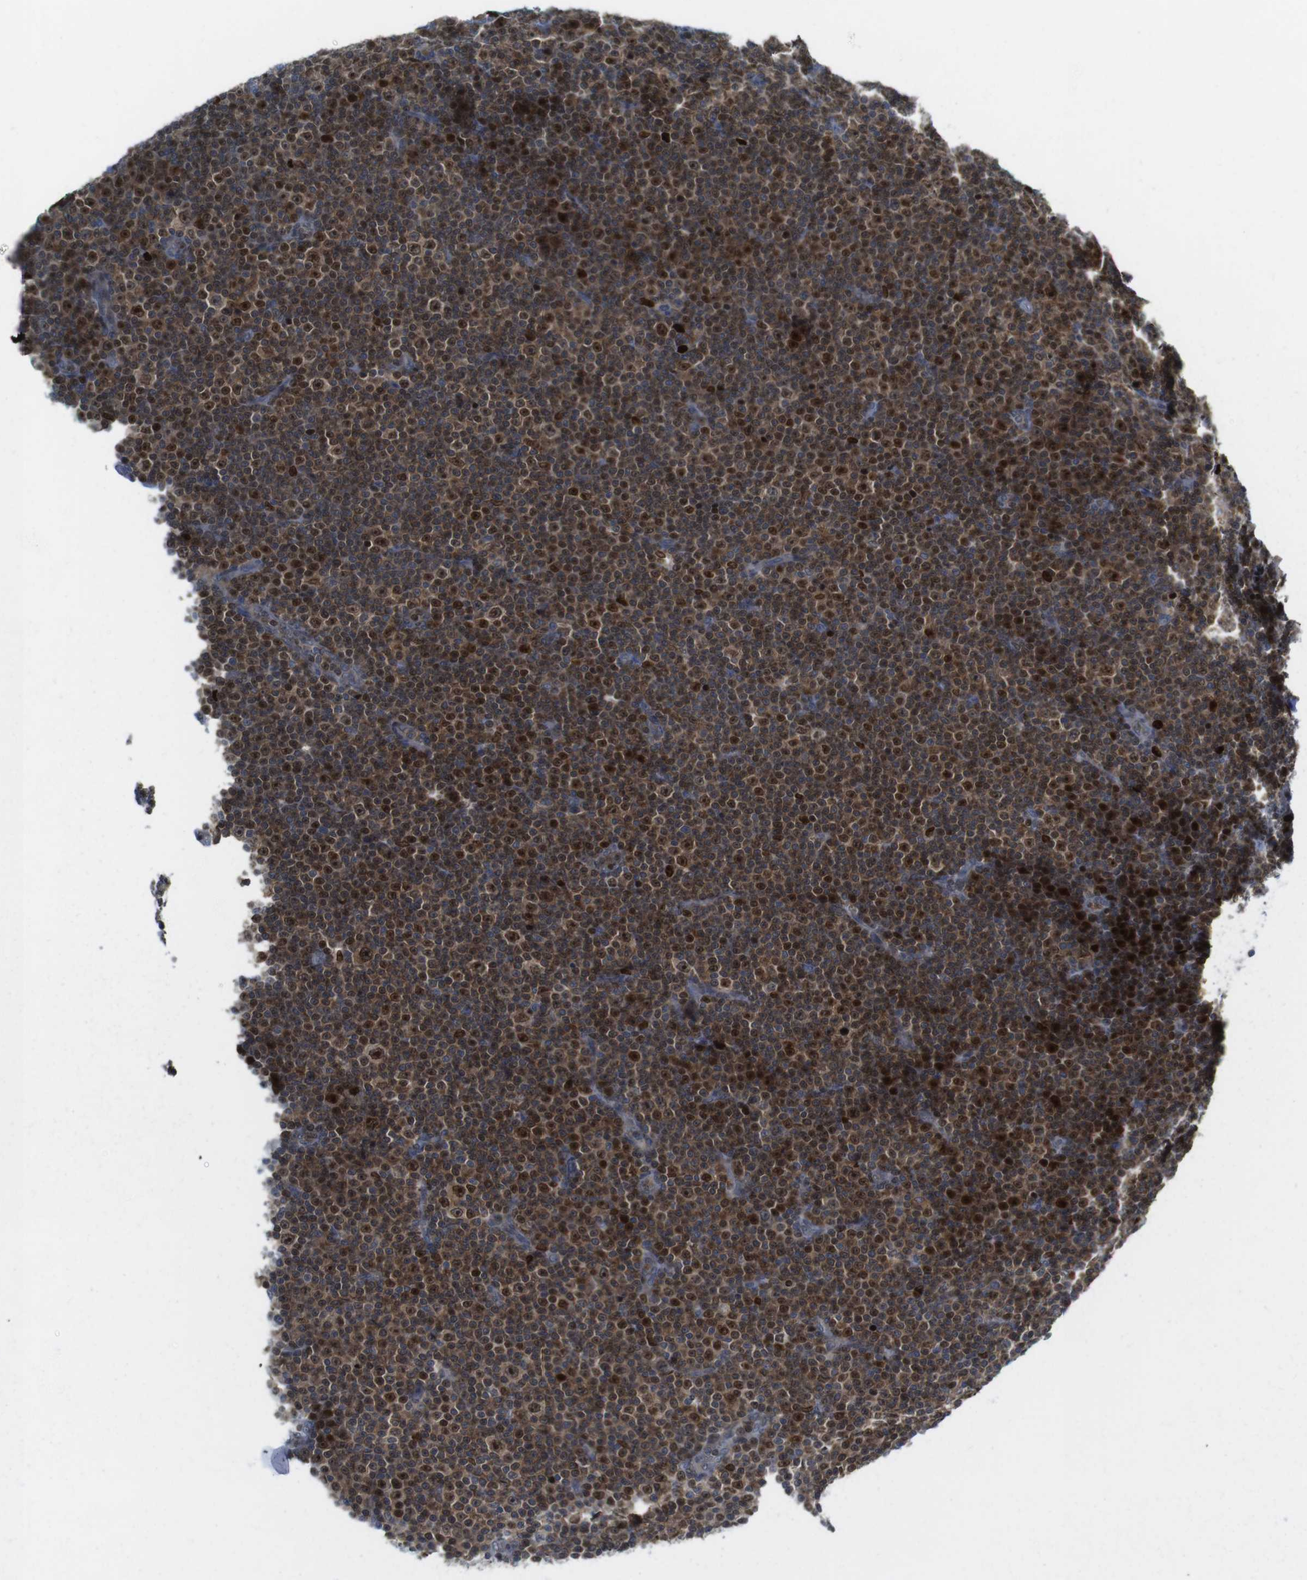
{"staining": {"intensity": "strong", "quantity": ">75%", "location": "cytoplasmic/membranous,nuclear"}, "tissue": "lymphoma", "cell_type": "Tumor cells", "image_type": "cancer", "snomed": [{"axis": "morphology", "description": "Malignant lymphoma, non-Hodgkin's type, Low grade"}, {"axis": "topography", "description": "Lymph node"}], "caption": "A histopathology image of human lymphoma stained for a protein reveals strong cytoplasmic/membranous and nuclear brown staining in tumor cells.", "gene": "RCC1", "patient": {"sex": "female", "age": 67}}